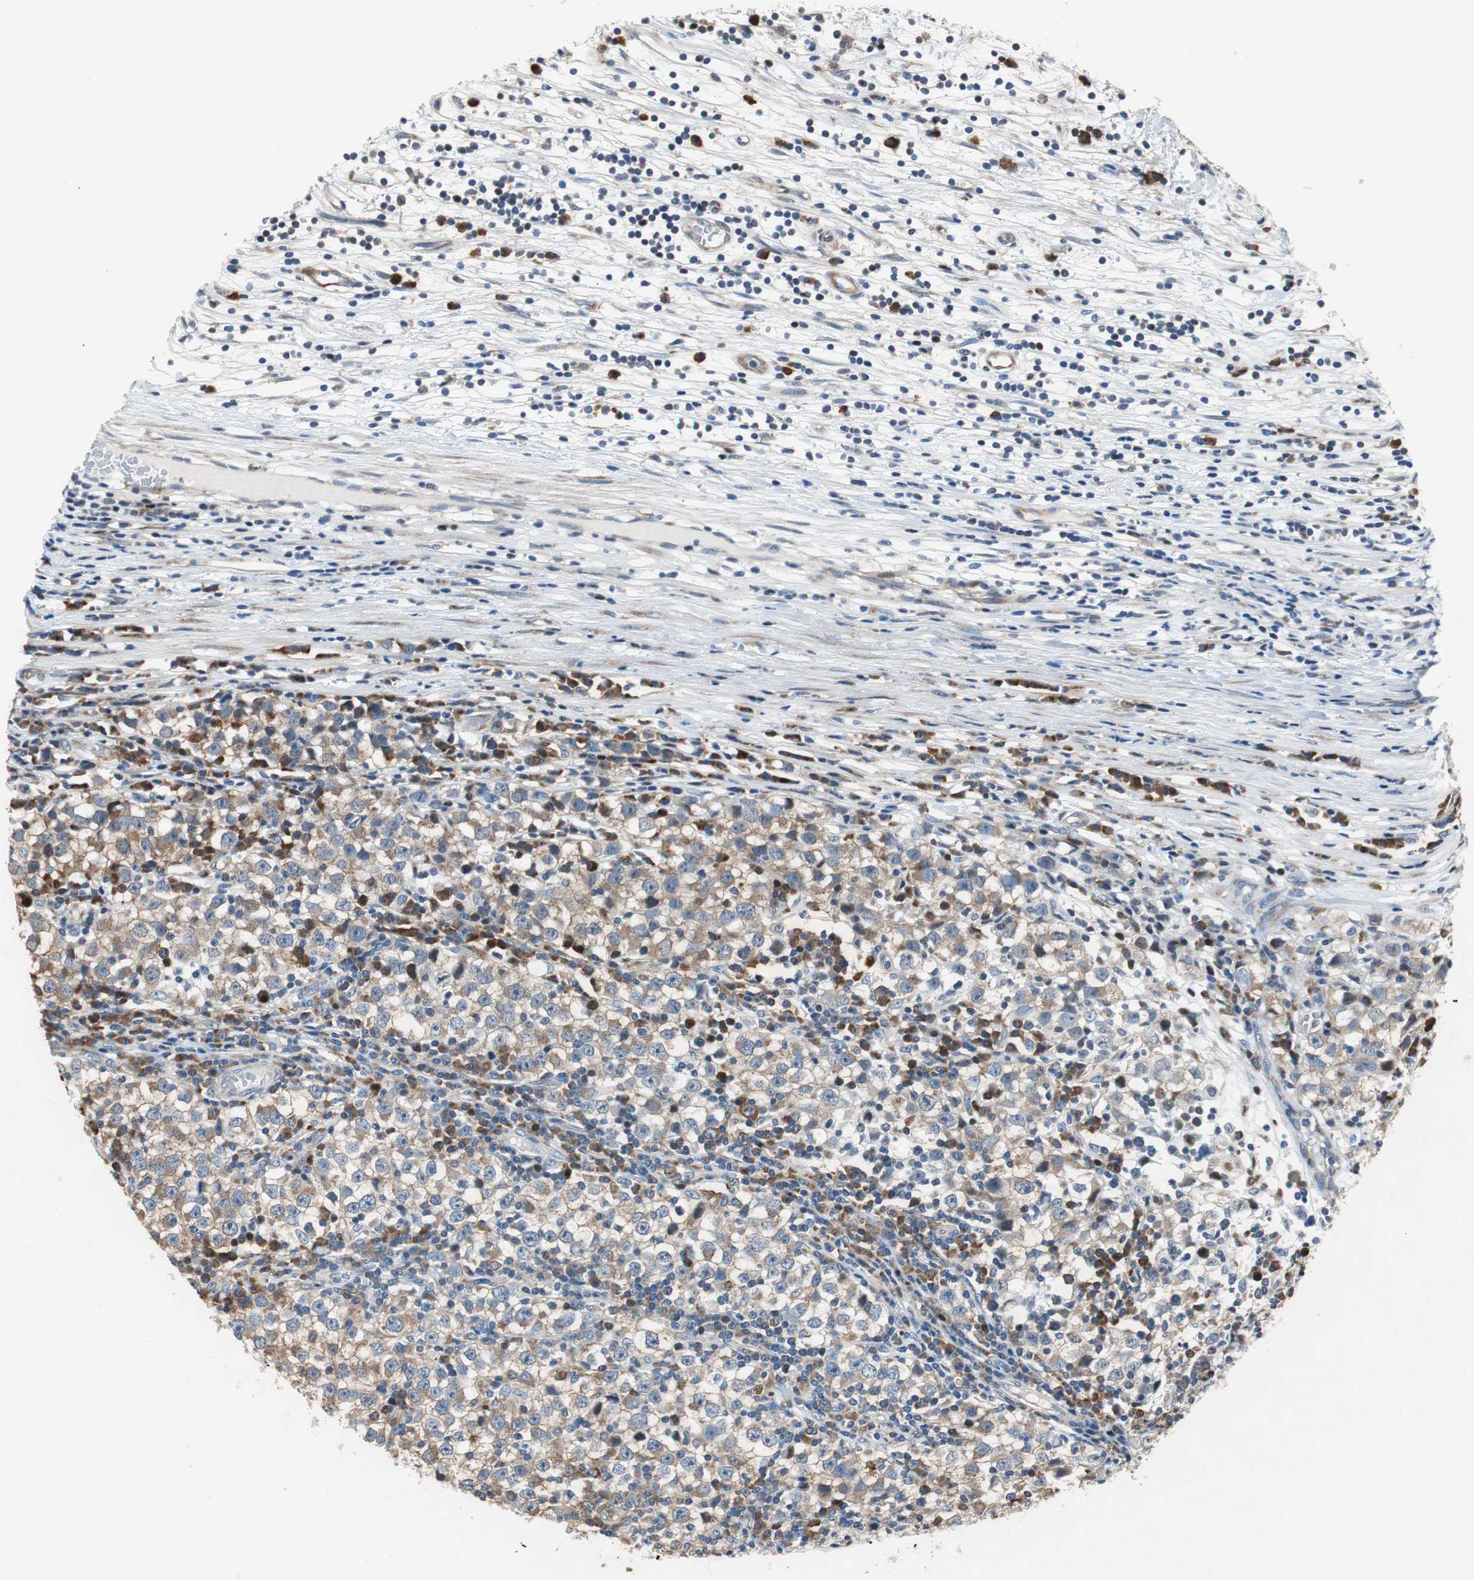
{"staining": {"intensity": "weak", "quantity": ">75%", "location": "cytoplasmic/membranous"}, "tissue": "testis cancer", "cell_type": "Tumor cells", "image_type": "cancer", "snomed": [{"axis": "morphology", "description": "Seminoma, NOS"}, {"axis": "topography", "description": "Testis"}], "caption": "Immunohistochemistry (IHC) staining of seminoma (testis), which demonstrates low levels of weak cytoplasmic/membranous staining in about >75% of tumor cells indicating weak cytoplasmic/membranous protein positivity. The staining was performed using DAB (brown) for protein detection and nuclei were counterstained in hematoxylin (blue).", "gene": "RPL35", "patient": {"sex": "male", "age": 65}}